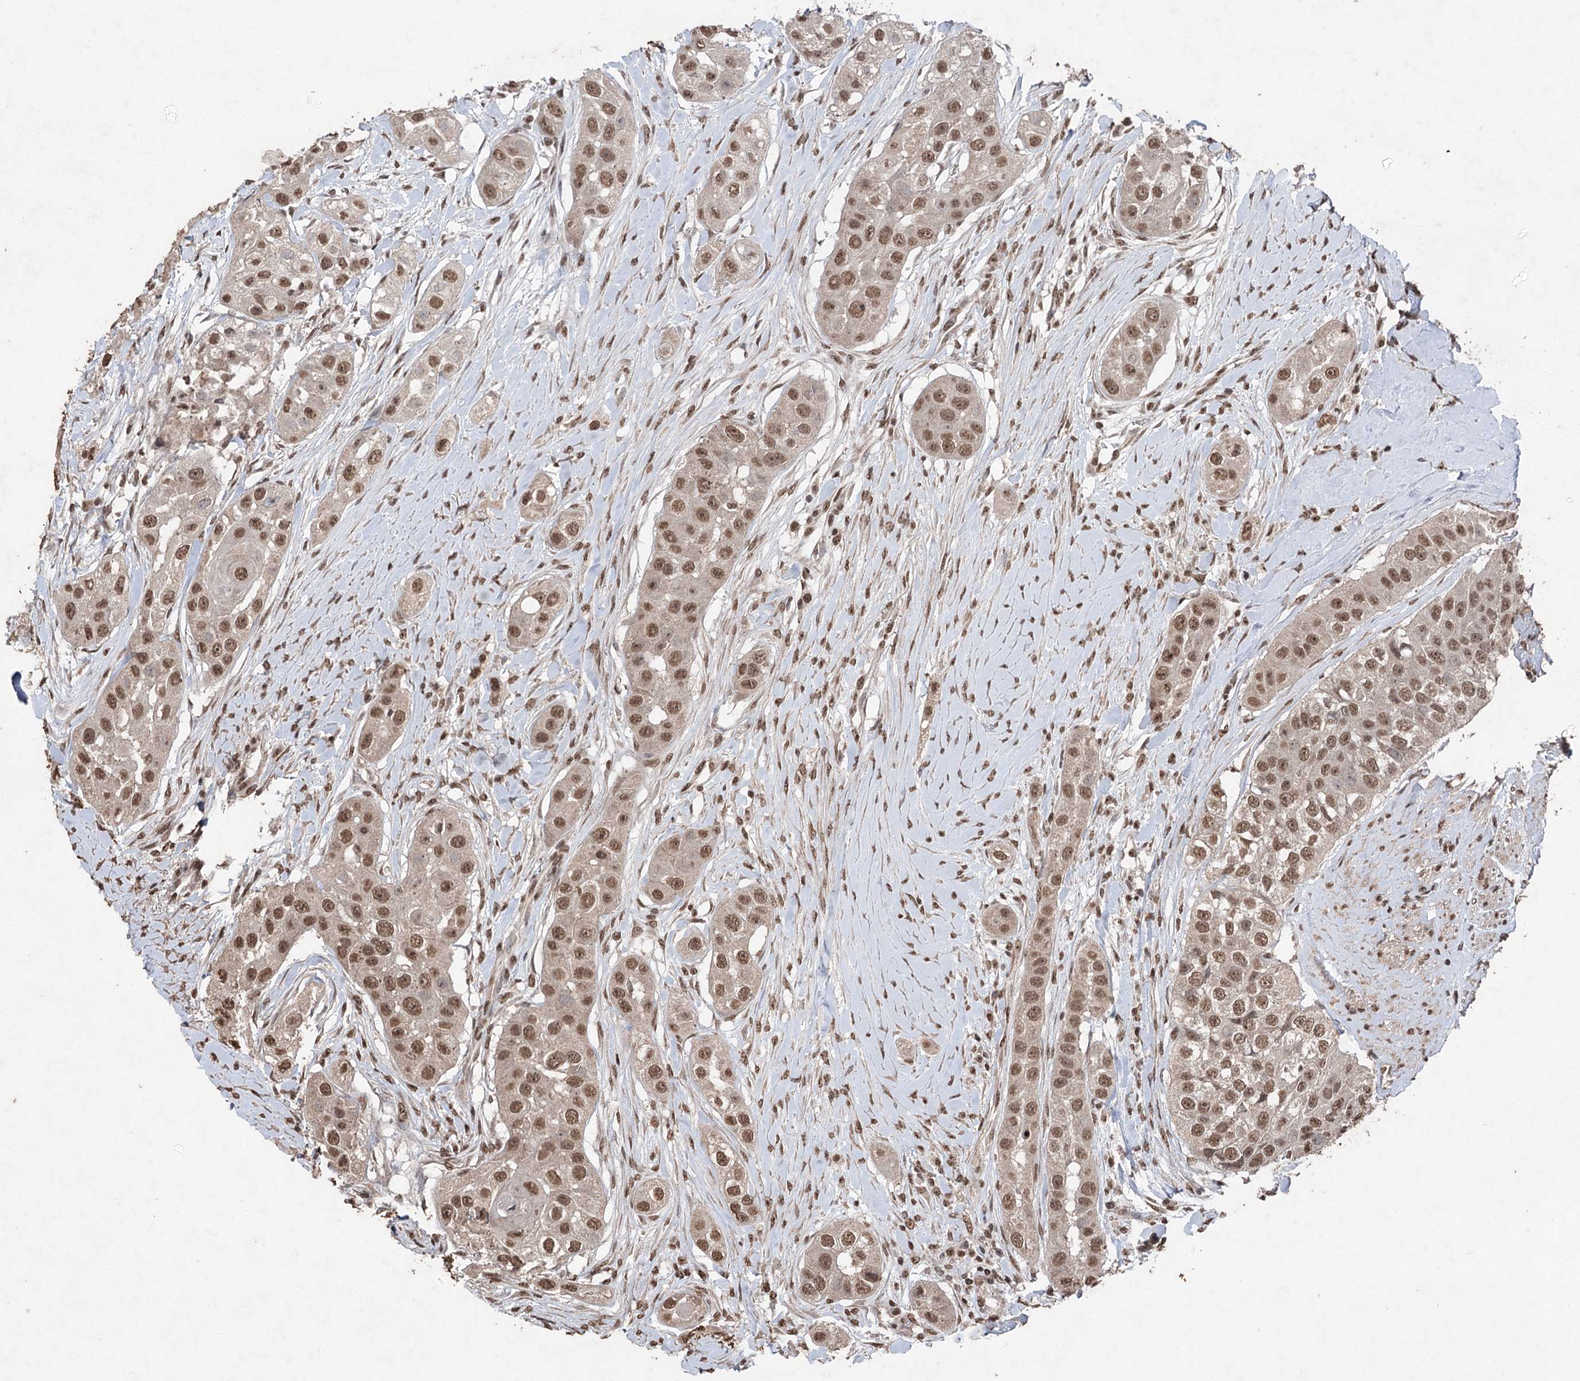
{"staining": {"intensity": "moderate", "quantity": ">75%", "location": "nuclear"}, "tissue": "head and neck cancer", "cell_type": "Tumor cells", "image_type": "cancer", "snomed": [{"axis": "morphology", "description": "Normal tissue, NOS"}, {"axis": "morphology", "description": "Squamous cell carcinoma, NOS"}, {"axis": "topography", "description": "Skeletal muscle"}, {"axis": "topography", "description": "Head-Neck"}], "caption": "IHC of head and neck cancer exhibits medium levels of moderate nuclear staining in about >75% of tumor cells.", "gene": "ATG14", "patient": {"sex": "male", "age": 51}}